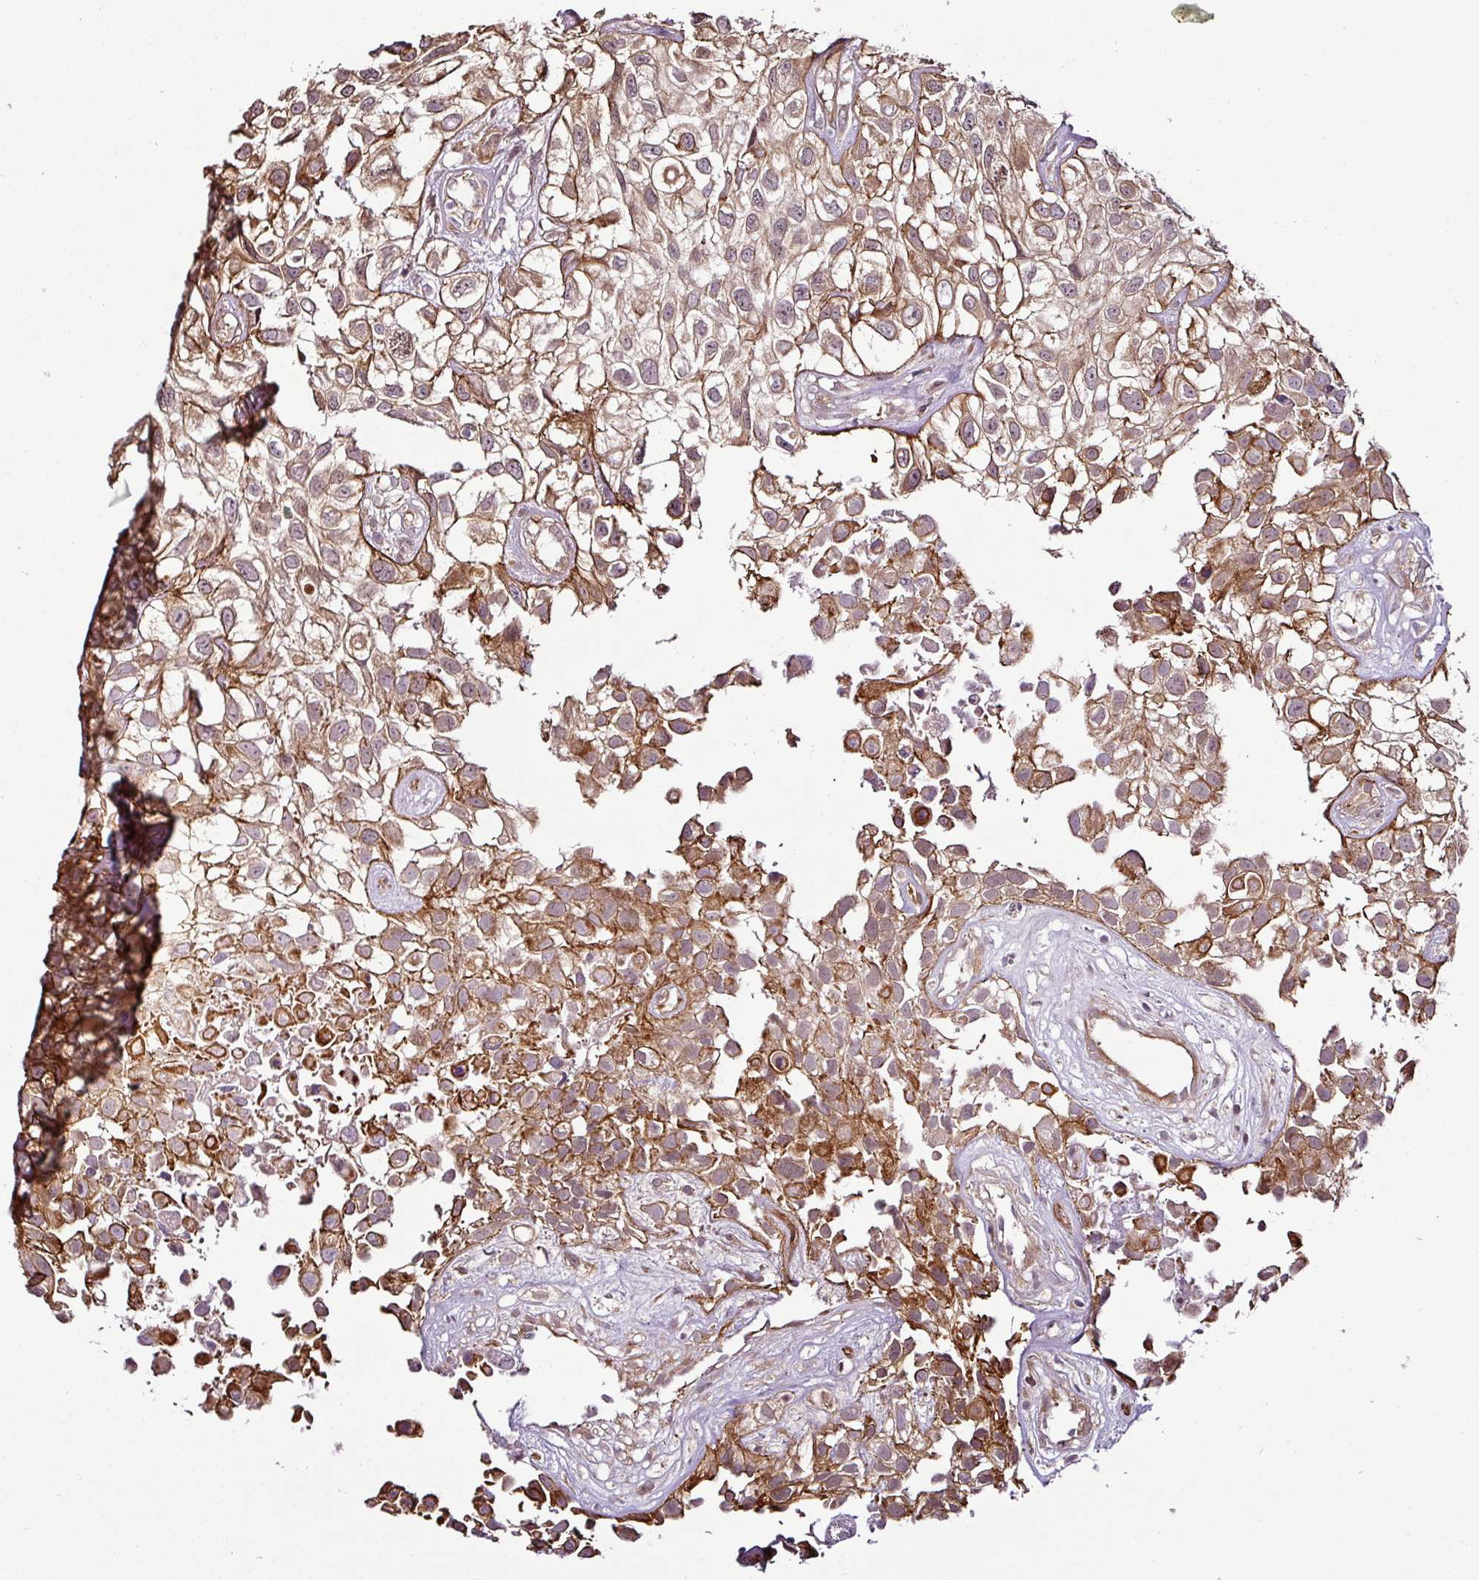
{"staining": {"intensity": "moderate", "quantity": ">75%", "location": "cytoplasmic/membranous"}, "tissue": "urothelial cancer", "cell_type": "Tumor cells", "image_type": "cancer", "snomed": [{"axis": "morphology", "description": "Urothelial carcinoma, High grade"}, {"axis": "topography", "description": "Urinary bladder"}], "caption": "Immunohistochemical staining of human urothelial carcinoma (high-grade) reveals medium levels of moderate cytoplasmic/membranous positivity in approximately >75% of tumor cells.", "gene": "DCAF13", "patient": {"sex": "male", "age": 56}}